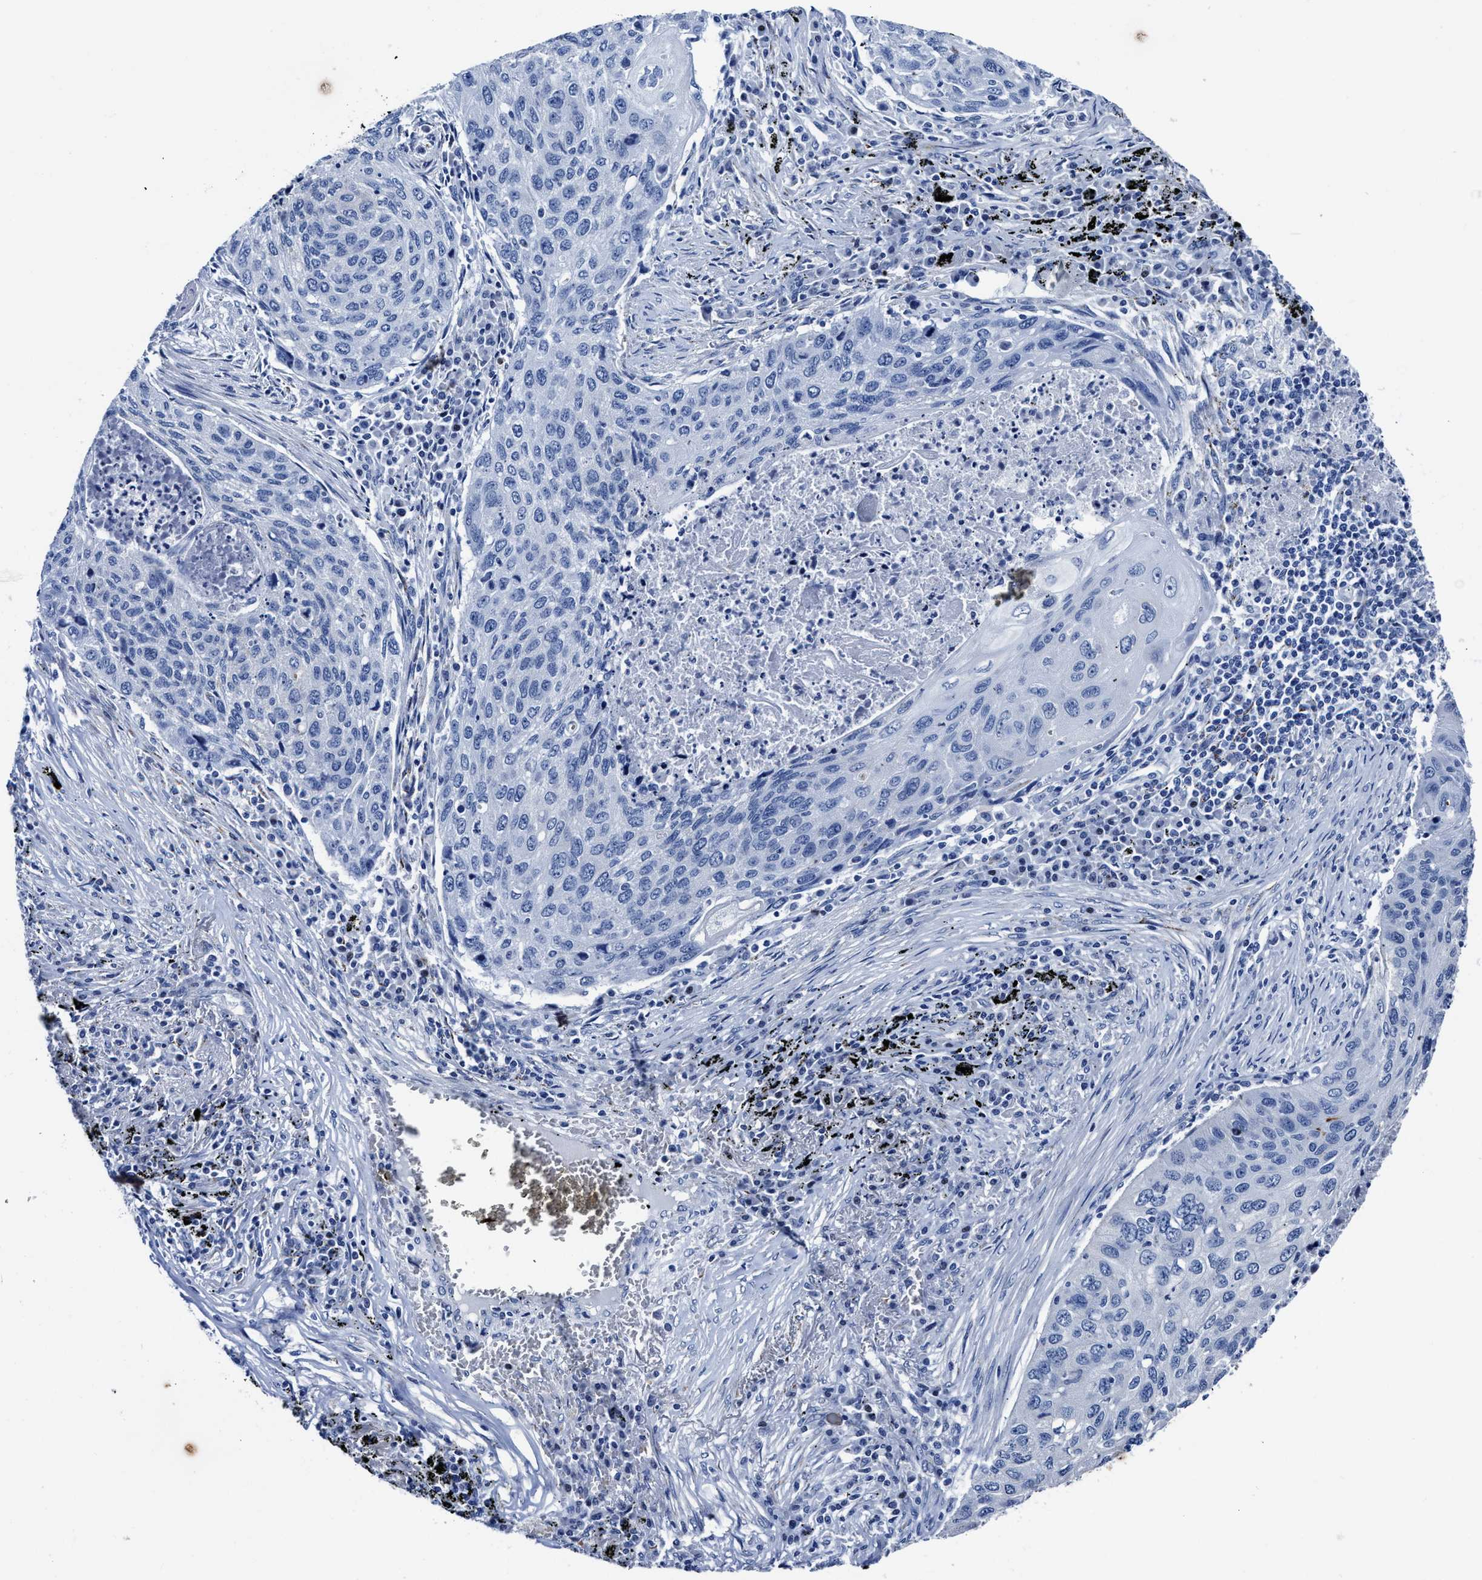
{"staining": {"intensity": "negative", "quantity": "none", "location": "none"}, "tissue": "lung cancer", "cell_type": "Tumor cells", "image_type": "cancer", "snomed": [{"axis": "morphology", "description": "Squamous cell carcinoma, NOS"}, {"axis": "topography", "description": "Lung"}], "caption": "A high-resolution micrograph shows immunohistochemistry staining of lung squamous cell carcinoma, which displays no significant expression in tumor cells.", "gene": "KCNMB3", "patient": {"sex": "female", "age": 63}}